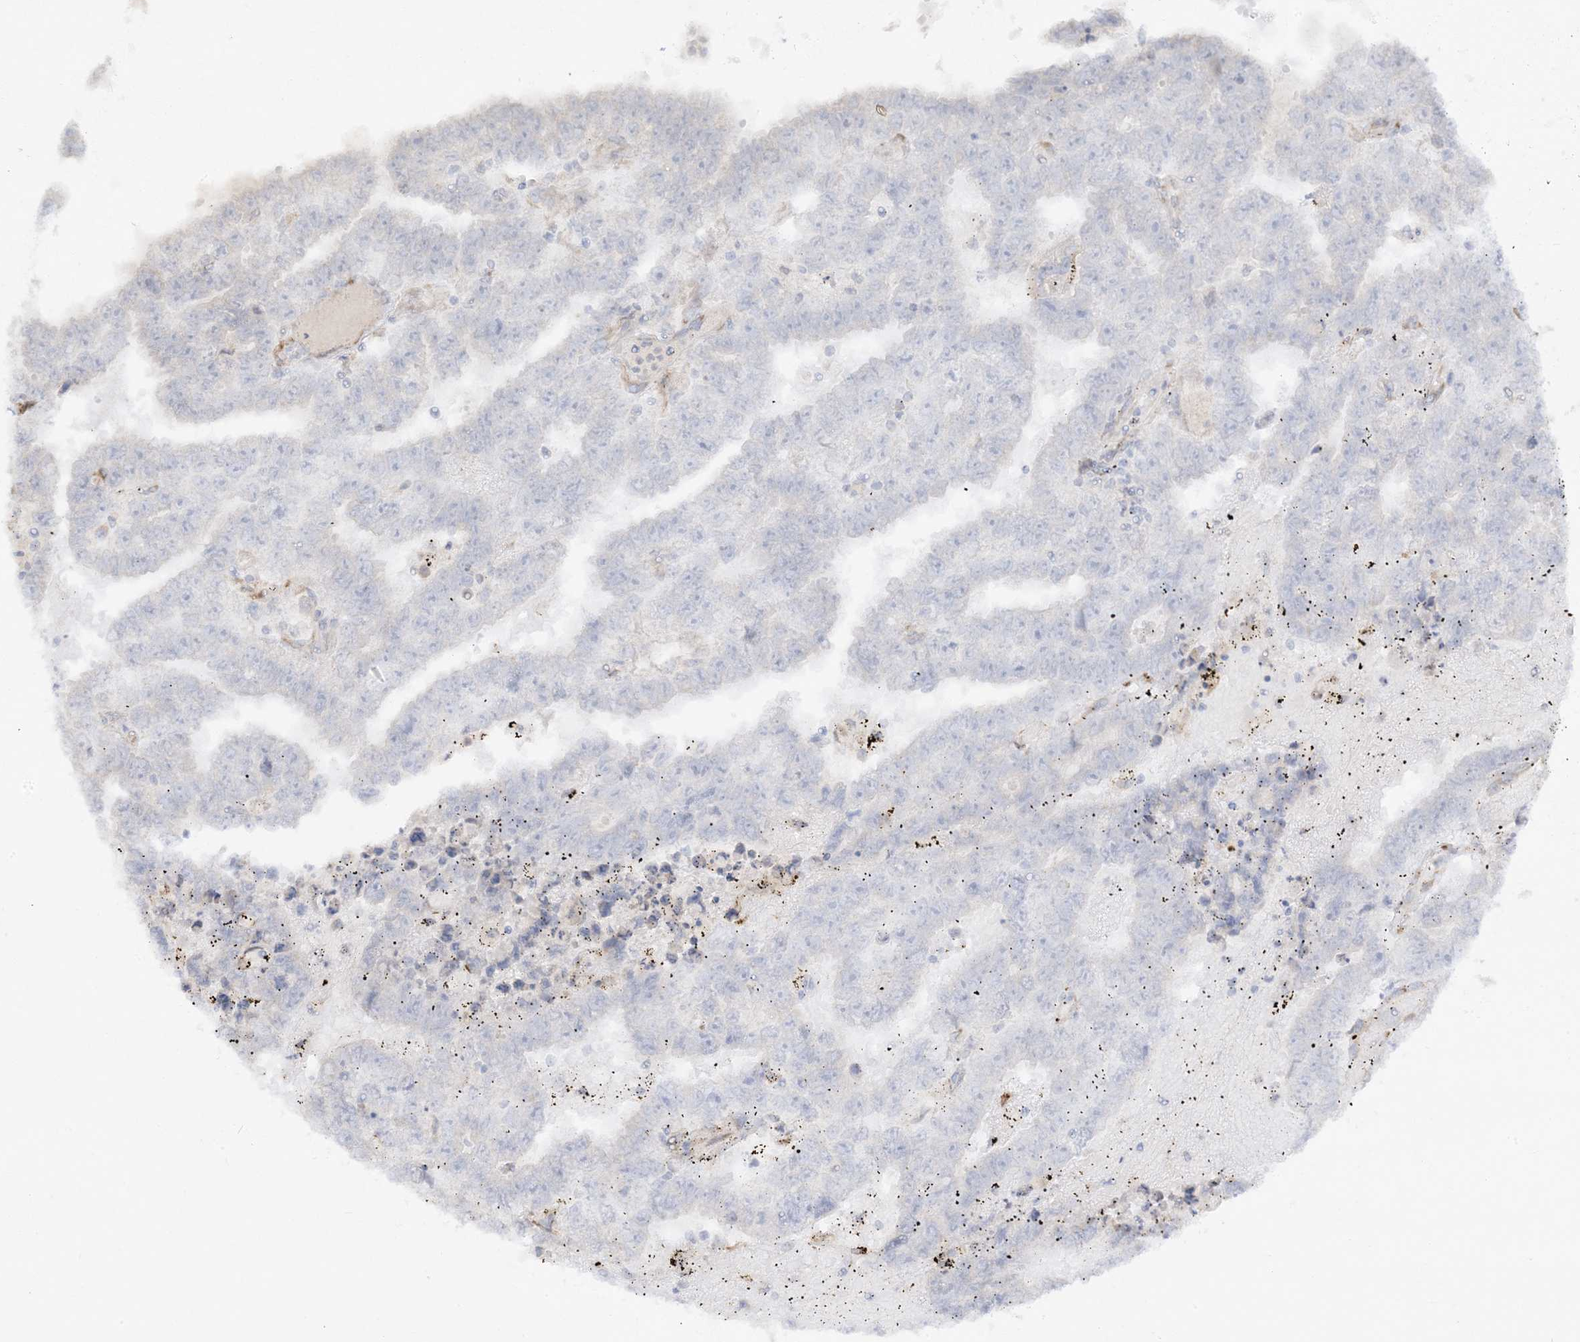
{"staining": {"intensity": "negative", "quantity": "none", "location": "none"}, "tissue": "testis cancer", "cell_type": "Tumor cells", "image_type": "cancer", "snomed": [{"axis": "morphology", "description": "Carcinoma, Embryonal, NOS"}, {"axis": "topography", "description": "Testis"}], "caption": "Human testis cancer (embryonal carcinoma) stained for a protein using immunohistochemistry (IHC) displays no positivity in tumor cells.", "gene": "LOXL3", "patient": {"sex": "male", "age": 25}}